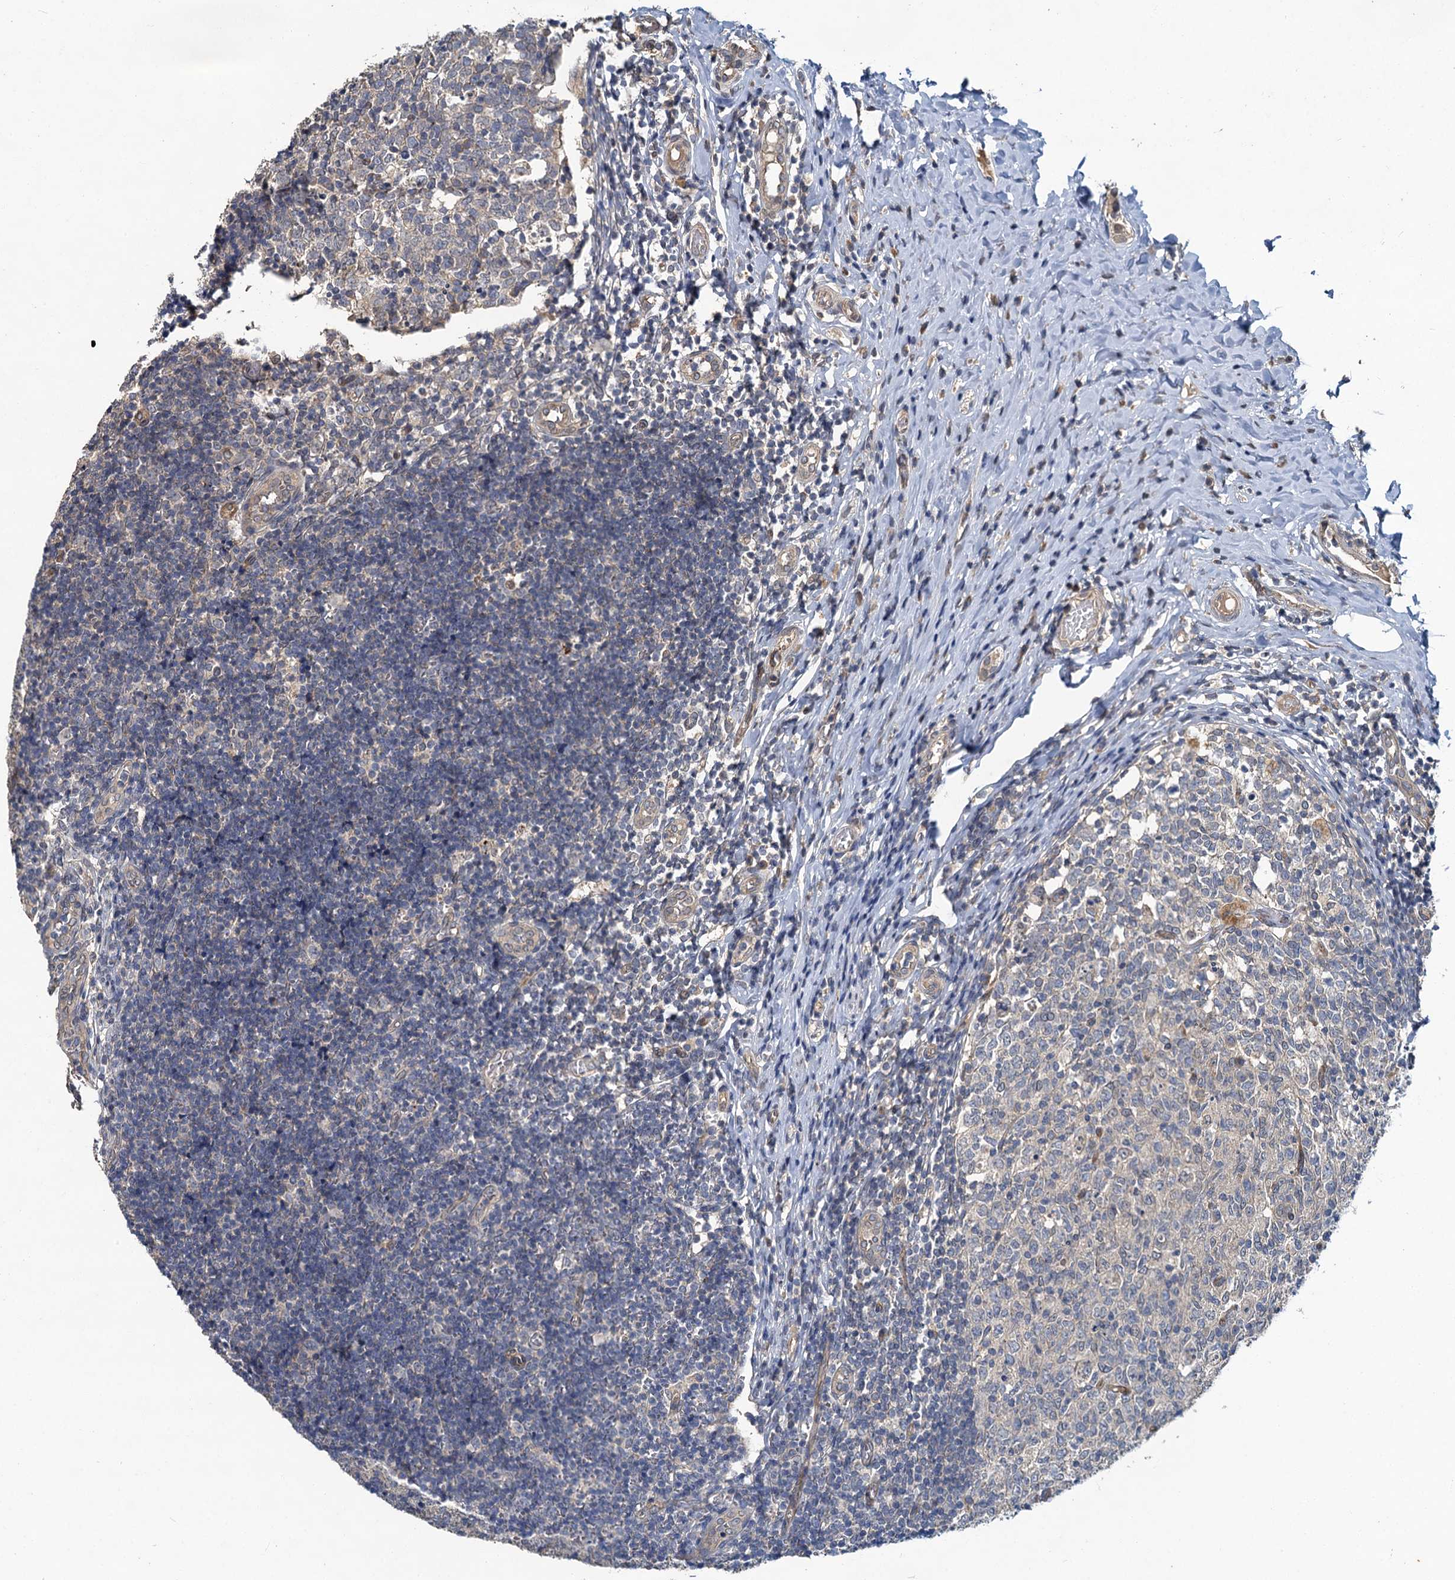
{"staining": {"intensity": "moderate", "quantity": ">75%", "location": "cytoplasmic/membranous"}, "tissue": "appendix", "cell_type": "Glandular cells", "image_type": "normal", "snomed": [{"axis": "morphology", "description": "Normal tissue, NOS"}, {"axis": "topography", "description": "Appendix"}], "caption": "Immunohistochemical staining of benign appendix shows >75% levels of moderate cytoplasmic/membranous protein positivity in about >75% of glandular cells. The staining is performed using DAB brown chromogen to label protein expression. The nuclei are counter-stained blue using hematoxylin.", "gene": "ZNF324", "patient": {"sex": "male", "age": 8}}